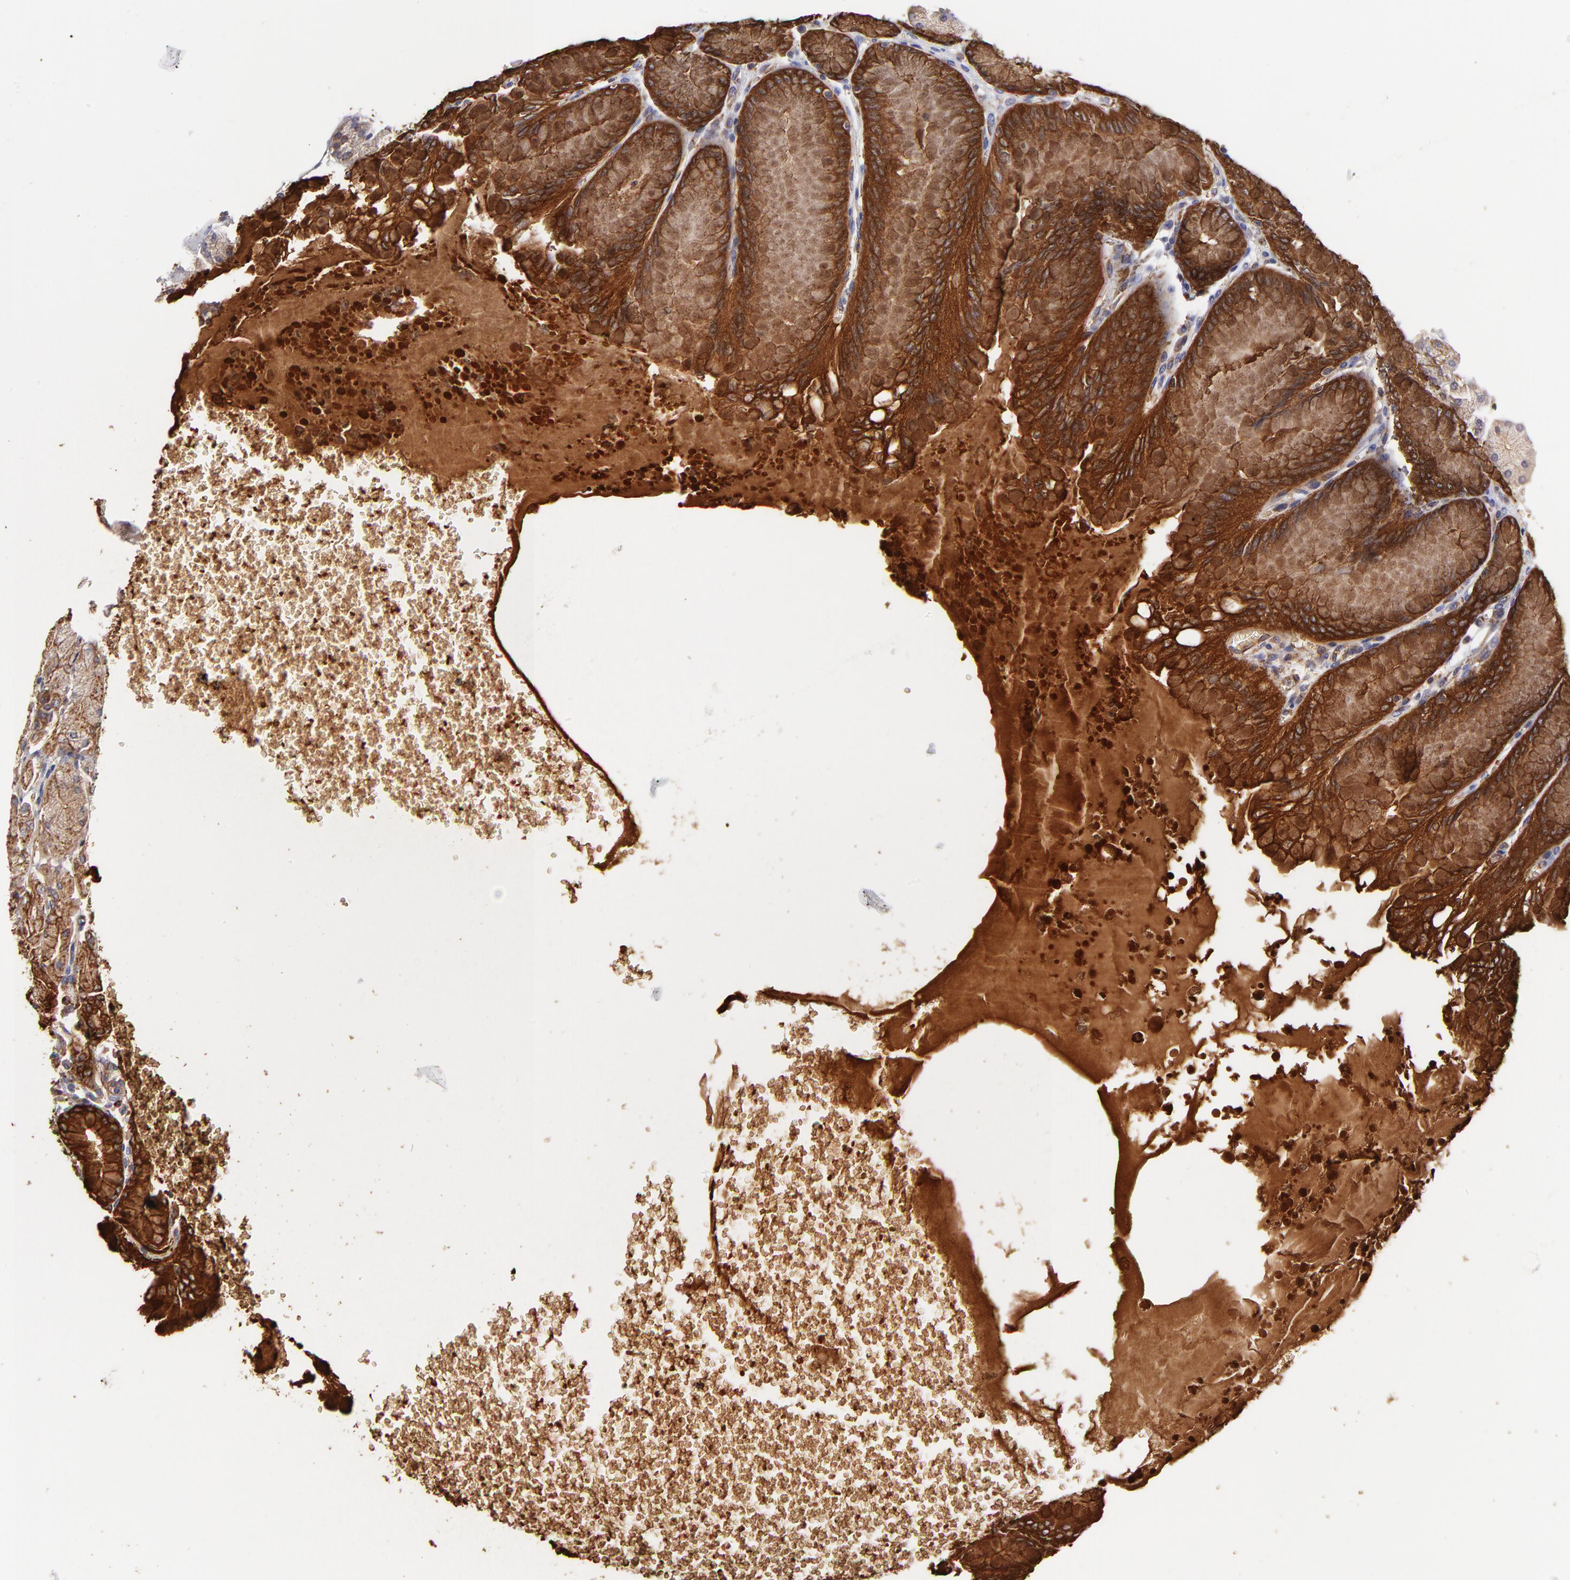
{"staining": {"intensity": "strong", "quantity": ">75%", "location": "cytoplasmic/membranous"}, "tissue": "stomach", "cell_type": "Glandular cells", "image_type": "normal", "snomed": [{"axis": "morphology", "description": "Normal tissue, NOS"}, {"axis": "topography", "description": "Stomach"}, {"axis": "topography", "description": "Stomach, lower"}], "caption": "Stomach stained with immunohistochemistry (IHC) exhibits strong cytoplasmic/membranous staining in approximately >75% of glandular cells.", "gene": "CD2AP", "patient": {"sex": "male", "age": 76}}